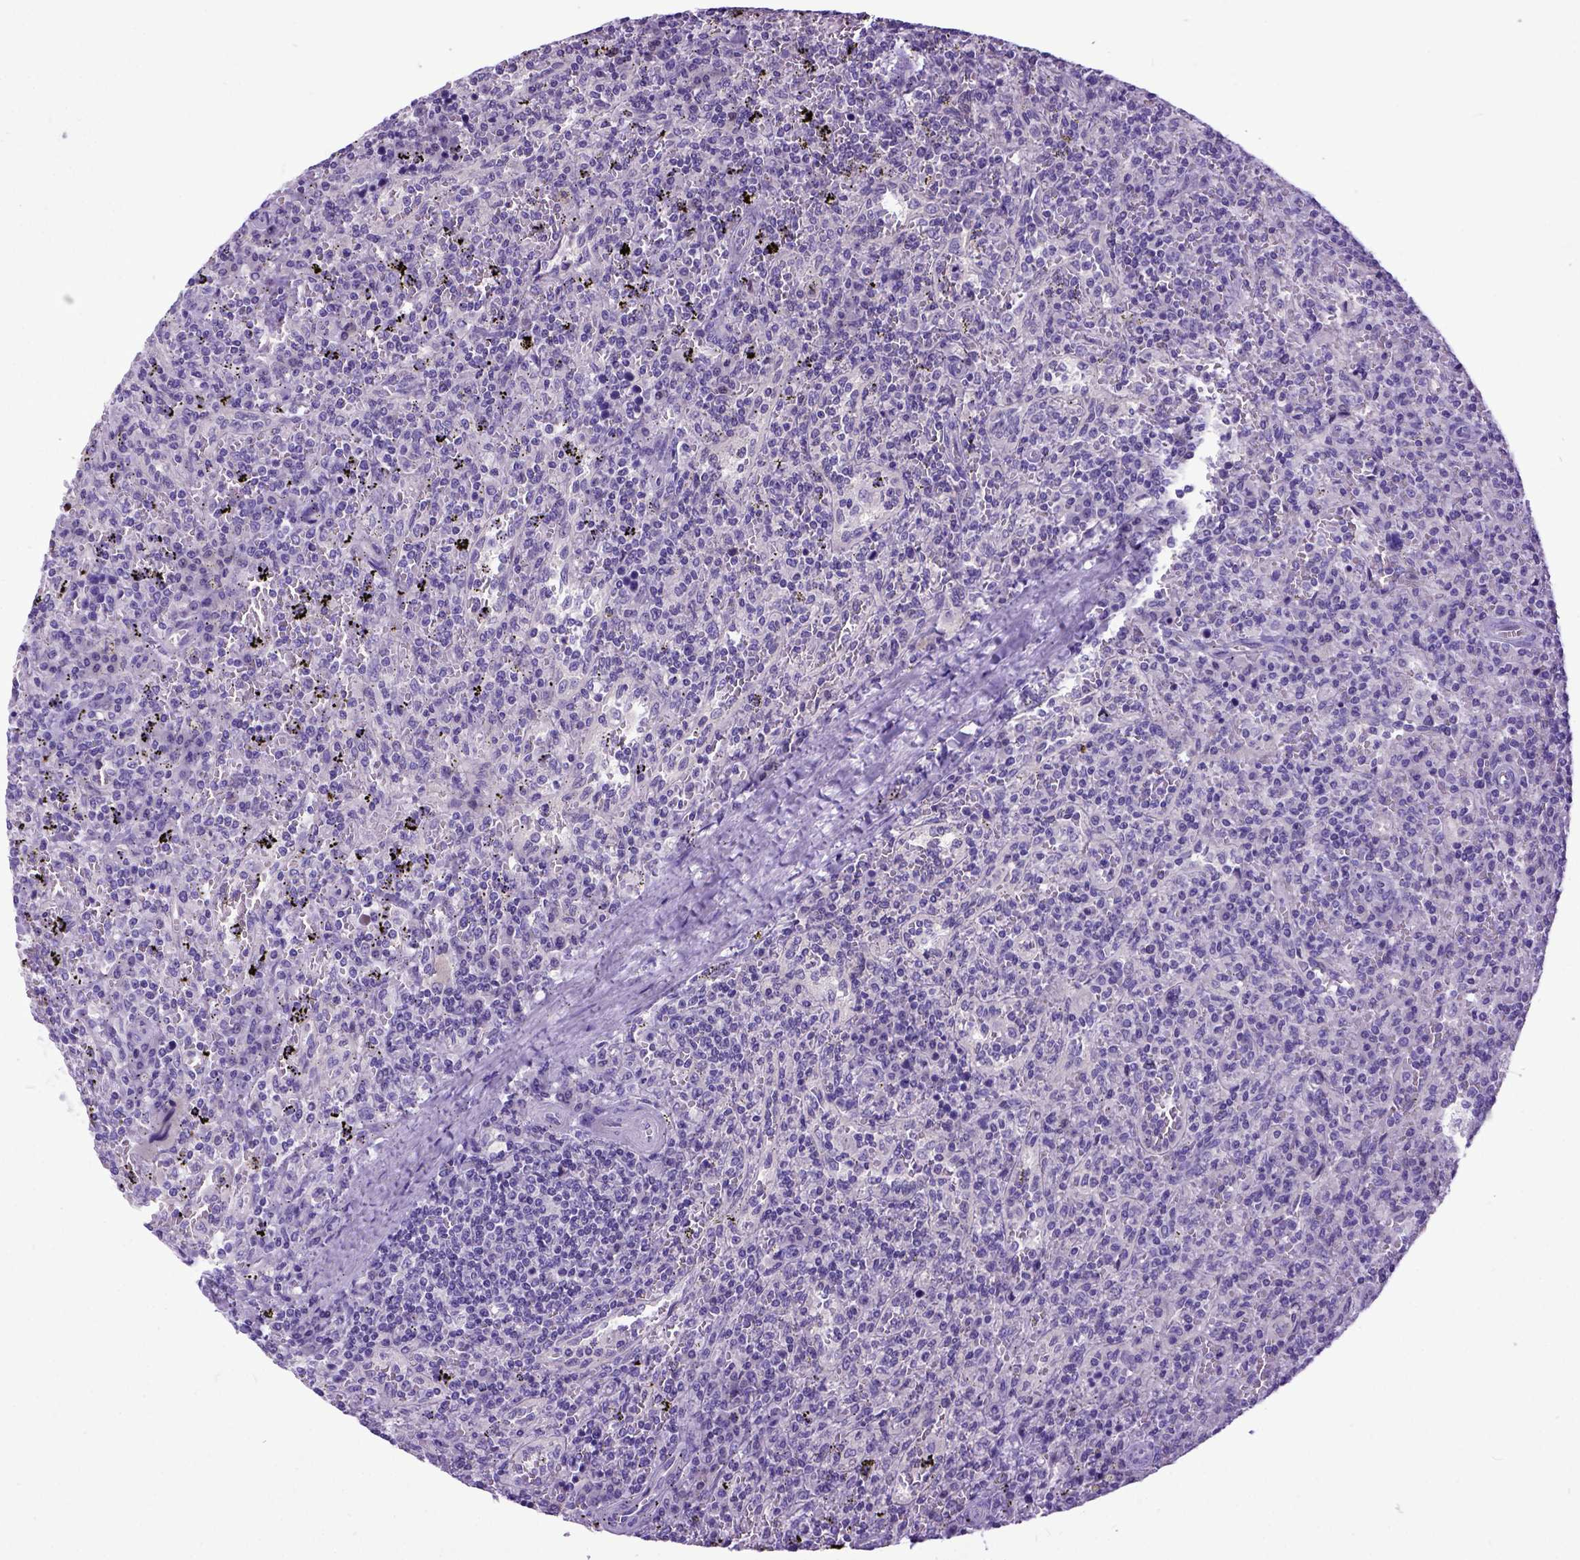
{"staining": {"intensity": "negative", "quantity": "none", "location": "none"}, "tissue": "lymphoma", "cell_type": "Tumor cells", "image_type": "cancer", "snomed": [{"axis": "morphology", "description": "Malignant lymphoma, non-Hodgkin's type, Low grade"}, {"axis": "topography", "description": "Spleen"}], "caption": "DAB immunohistochemical staining of lymphoma exhibits no significant positivity in tumor cells. (Brightfield microscopy of DAB immunohistochemistry at high magnification).", "gene": "NEK5", "patient": {"sex": "male", "age": 62}}